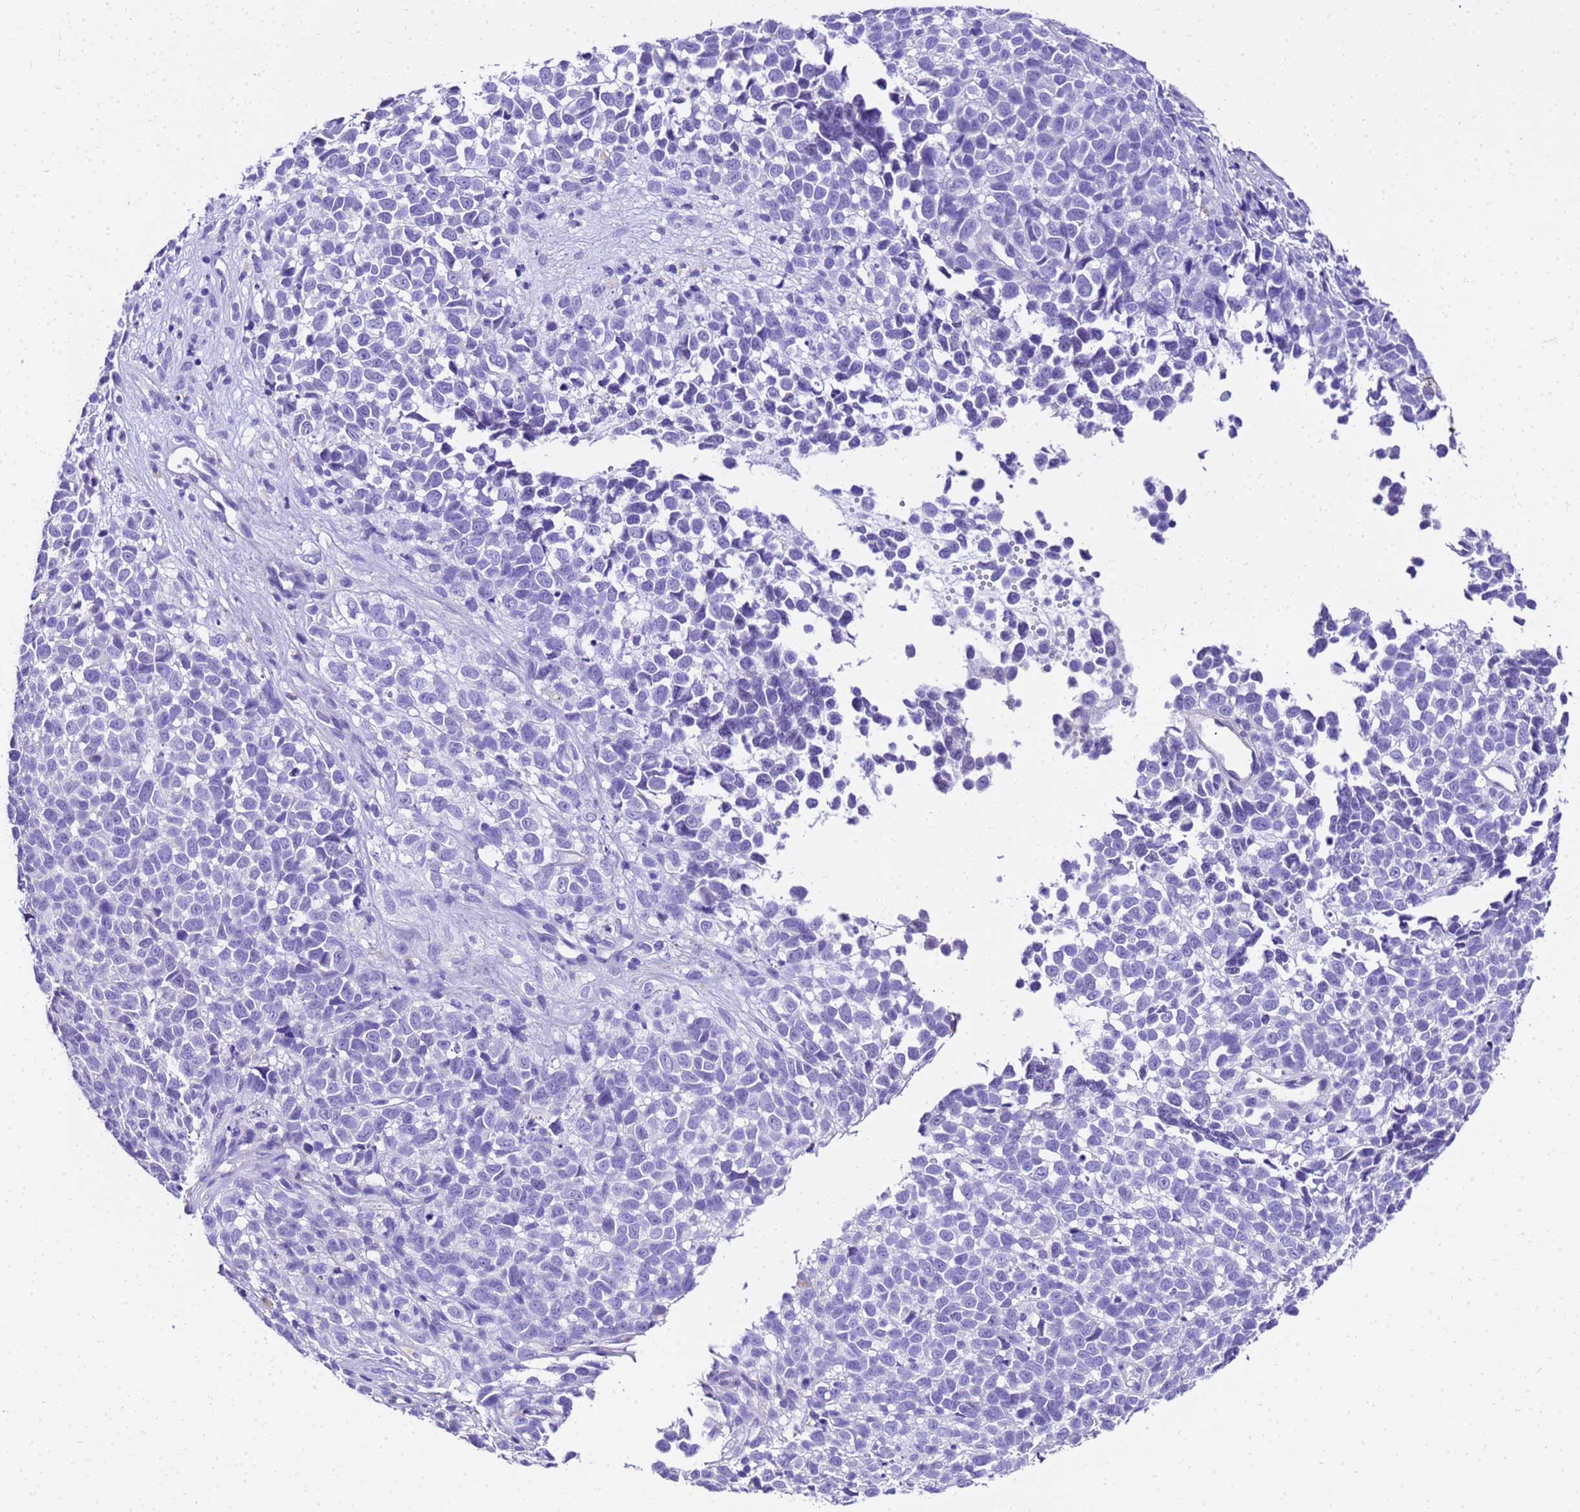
{"staining": {"intensity": "negative", "quantity": "none", "location": "none"}, "tissue": "melanoma", "cell_type": "Tumor cells", "image_type": "cancer", "snomed": [{"axis": "morphology", "description": "Malignant melanoma, NOS"}, {"axis": "topography", "description": "Nose, NOS"}], "caption": "This image is of malignant melanoma stained with immunohistochemistry (IHC) to label a protein in brown with the nuclei are counter-stained blue. There is no expression in tumor cells.", "gene": "HSPB6", "patient": {"sex": "female", "age": 48}}